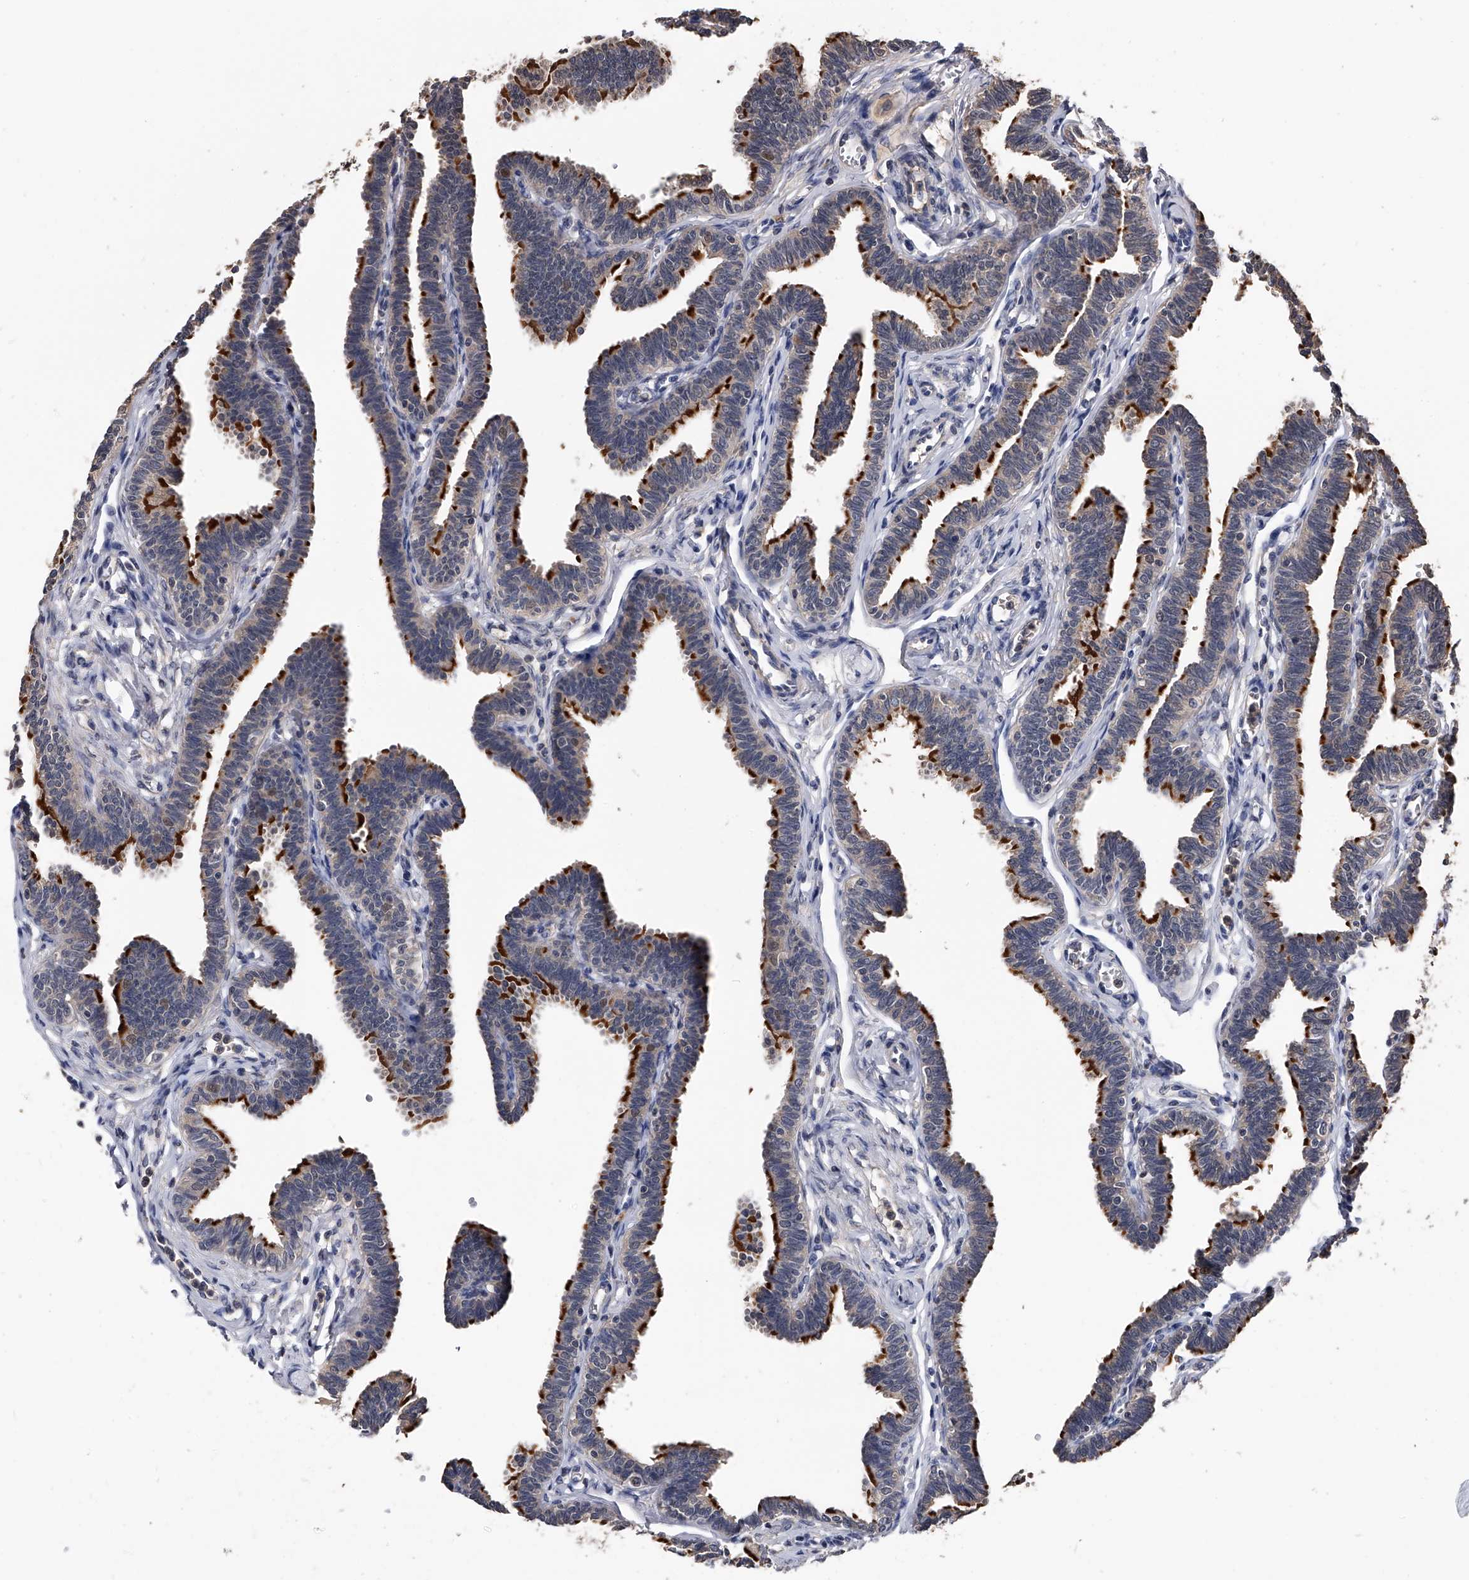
{"staining": {"intensity": "strong", "quantity": "25%-75%", "location": "cytoplasmic/membranous"}, "tissue": "fallopian tube", "cell_type": "Glandular cells", "image_type": "normal", "snomed": [{"axis": "morphology", "description": "Normal tissue, NOS"}, {"axis": "topography", "description": "Fallopian tube"}, {"axis": "topography", "description": "Ovary"}], "caption": "Human fallopian tube stained with a brown dye exhibits strong cytoplasmic/membranous positive positivity in approximately 25%-75% of glandular cells.", "gene": "EFCAB7", "patient": {"sex": "female", "age": 23}}